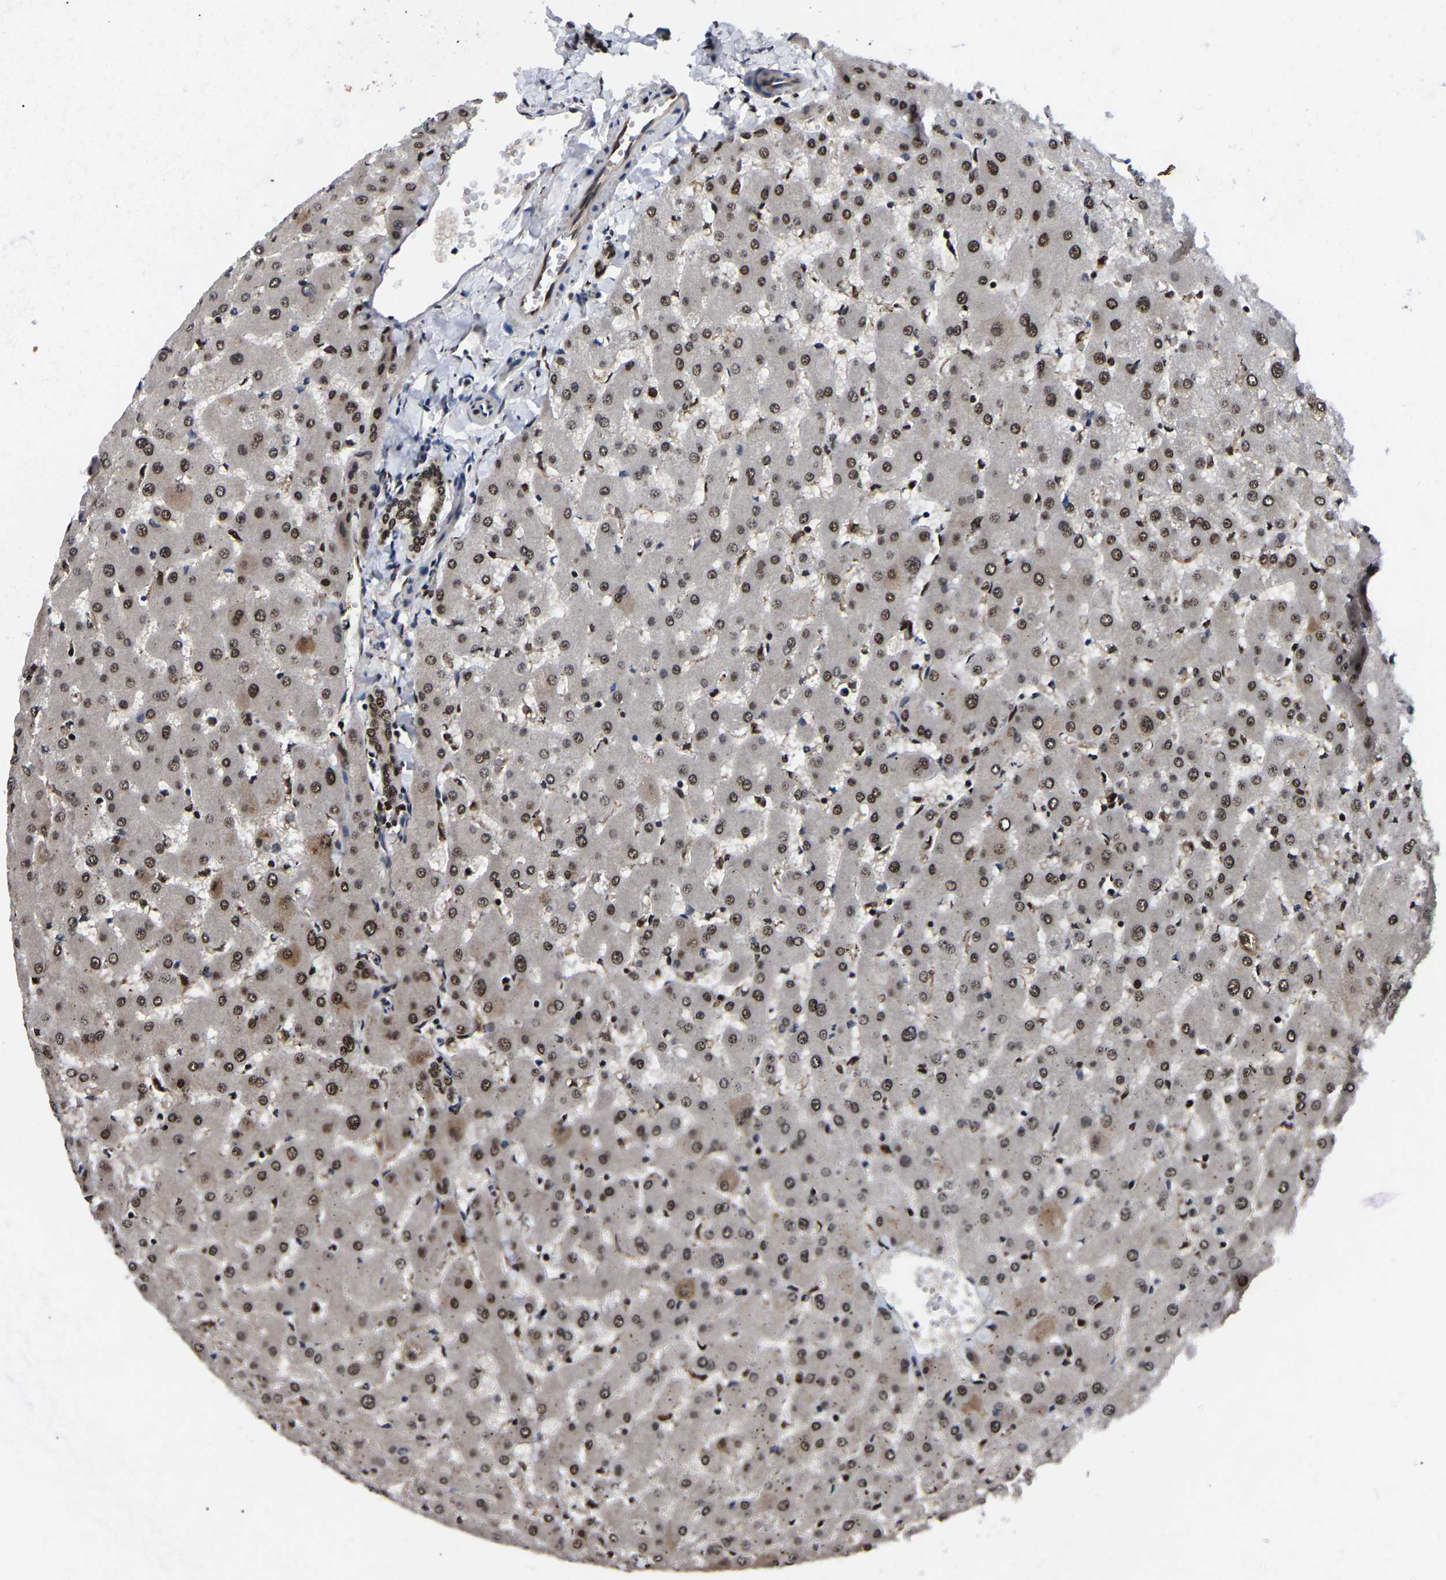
{"staining": {"intensity": "moderate", "quantity": ">75%", "location": "nuclear"}, "tissue": "liver", "cell_type": "Cholangiocytes", "image_type": "normal", "snomed": [{"axis": "morphology", "description": "Normal tissue, NOS"}, {"axis": "topography", "description": "Liver"}], "caption": "IHC photomicrograph of benign liver stained for a protein (brown), which exhibits medium levels of moderate nuclear staining in about >75% of cholangiocytes.", "gene": "TRIM35", "patient": {"sex": "female", "age": 63}}